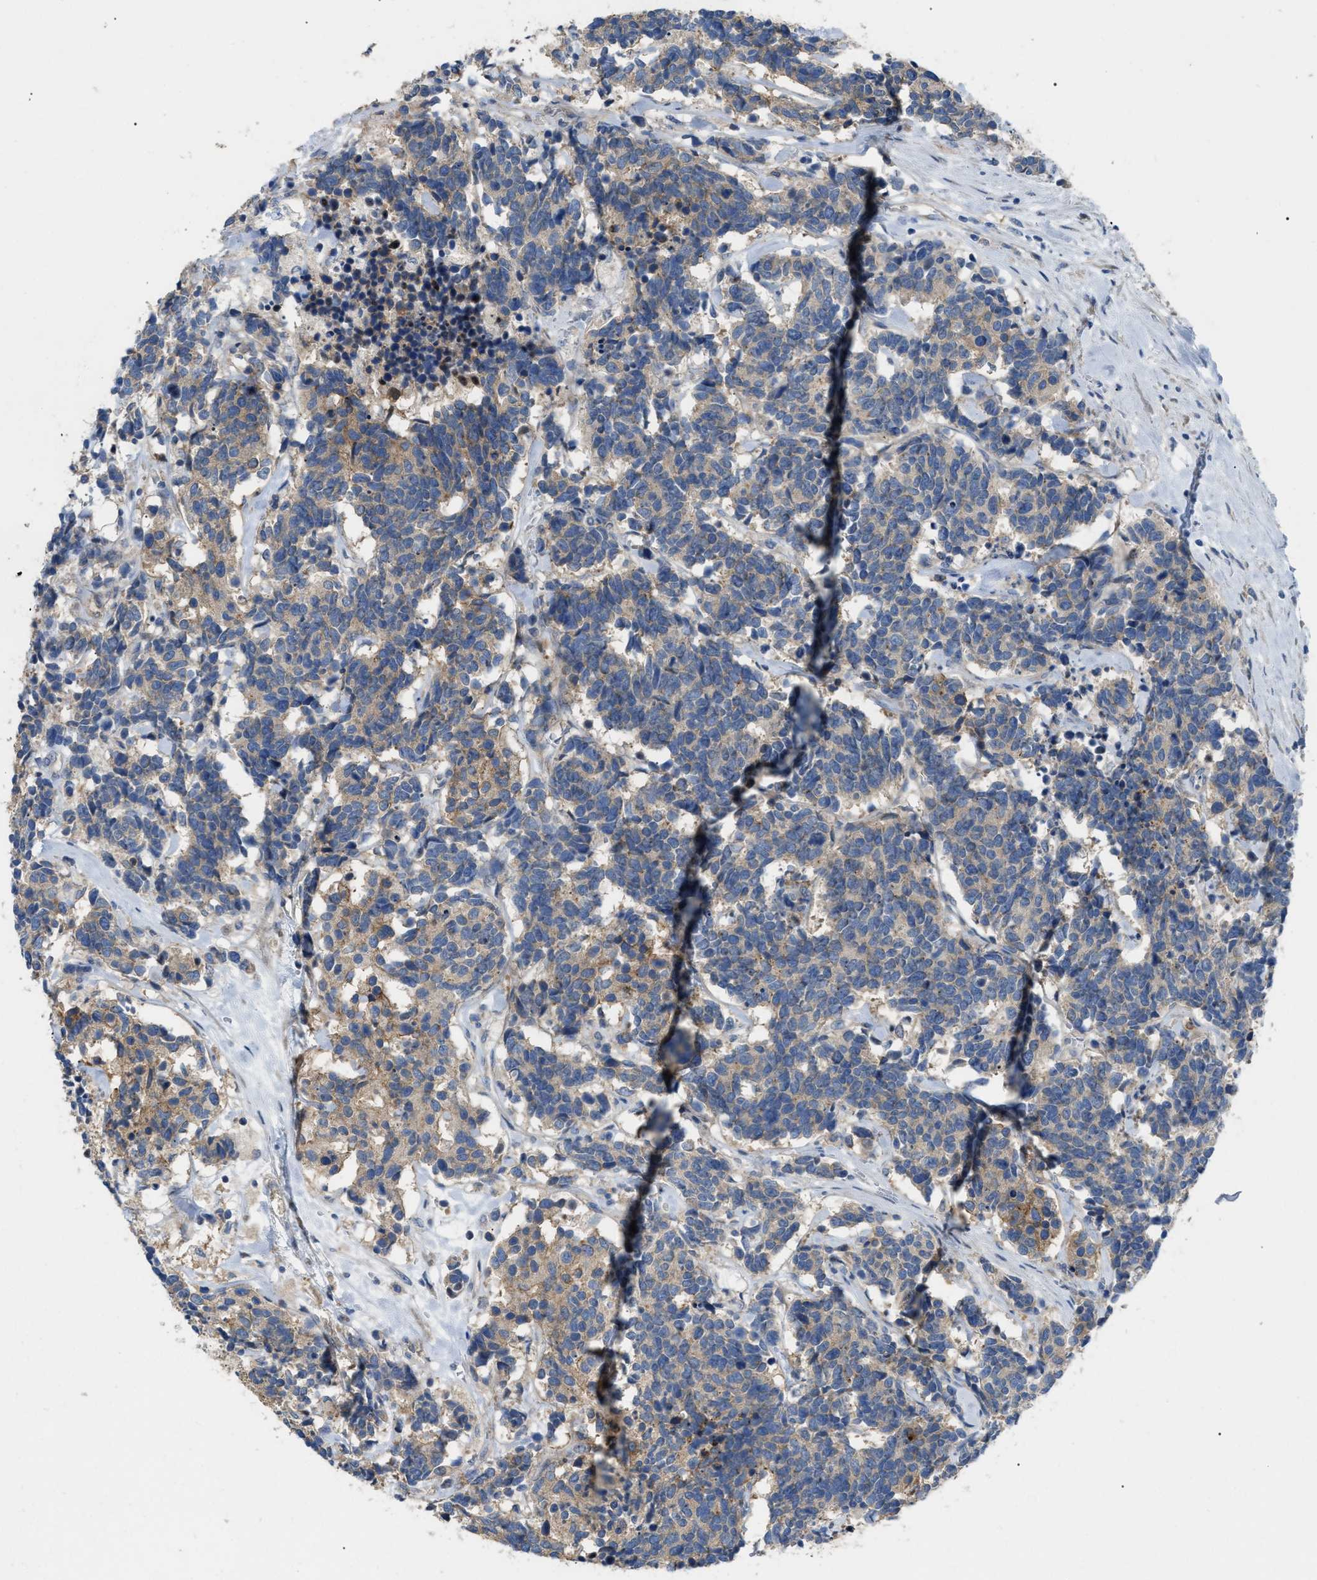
{"staining": {"intensity": "weak", "quantity": "<25%", "location": "cytoplasmic/membranous"}, "tissue": "carcinoid", "cell_type": "Tumor cells", "image_type": "cancer", "snomed": [{"axis": "morphology", "description": "Carcinoma, NOS"}, {"axis": "morphology", "description": "Carcinoid, malignant, NOS"}, {"axis": "topography", "description": "Urinary bladder"}], "caption": "Tumor cells show no significant positivity in carcinoid (malignant). Nuclei are stained in blue.", "gene": "DHX58", "patient": {"sex": "male", "age": 57}}